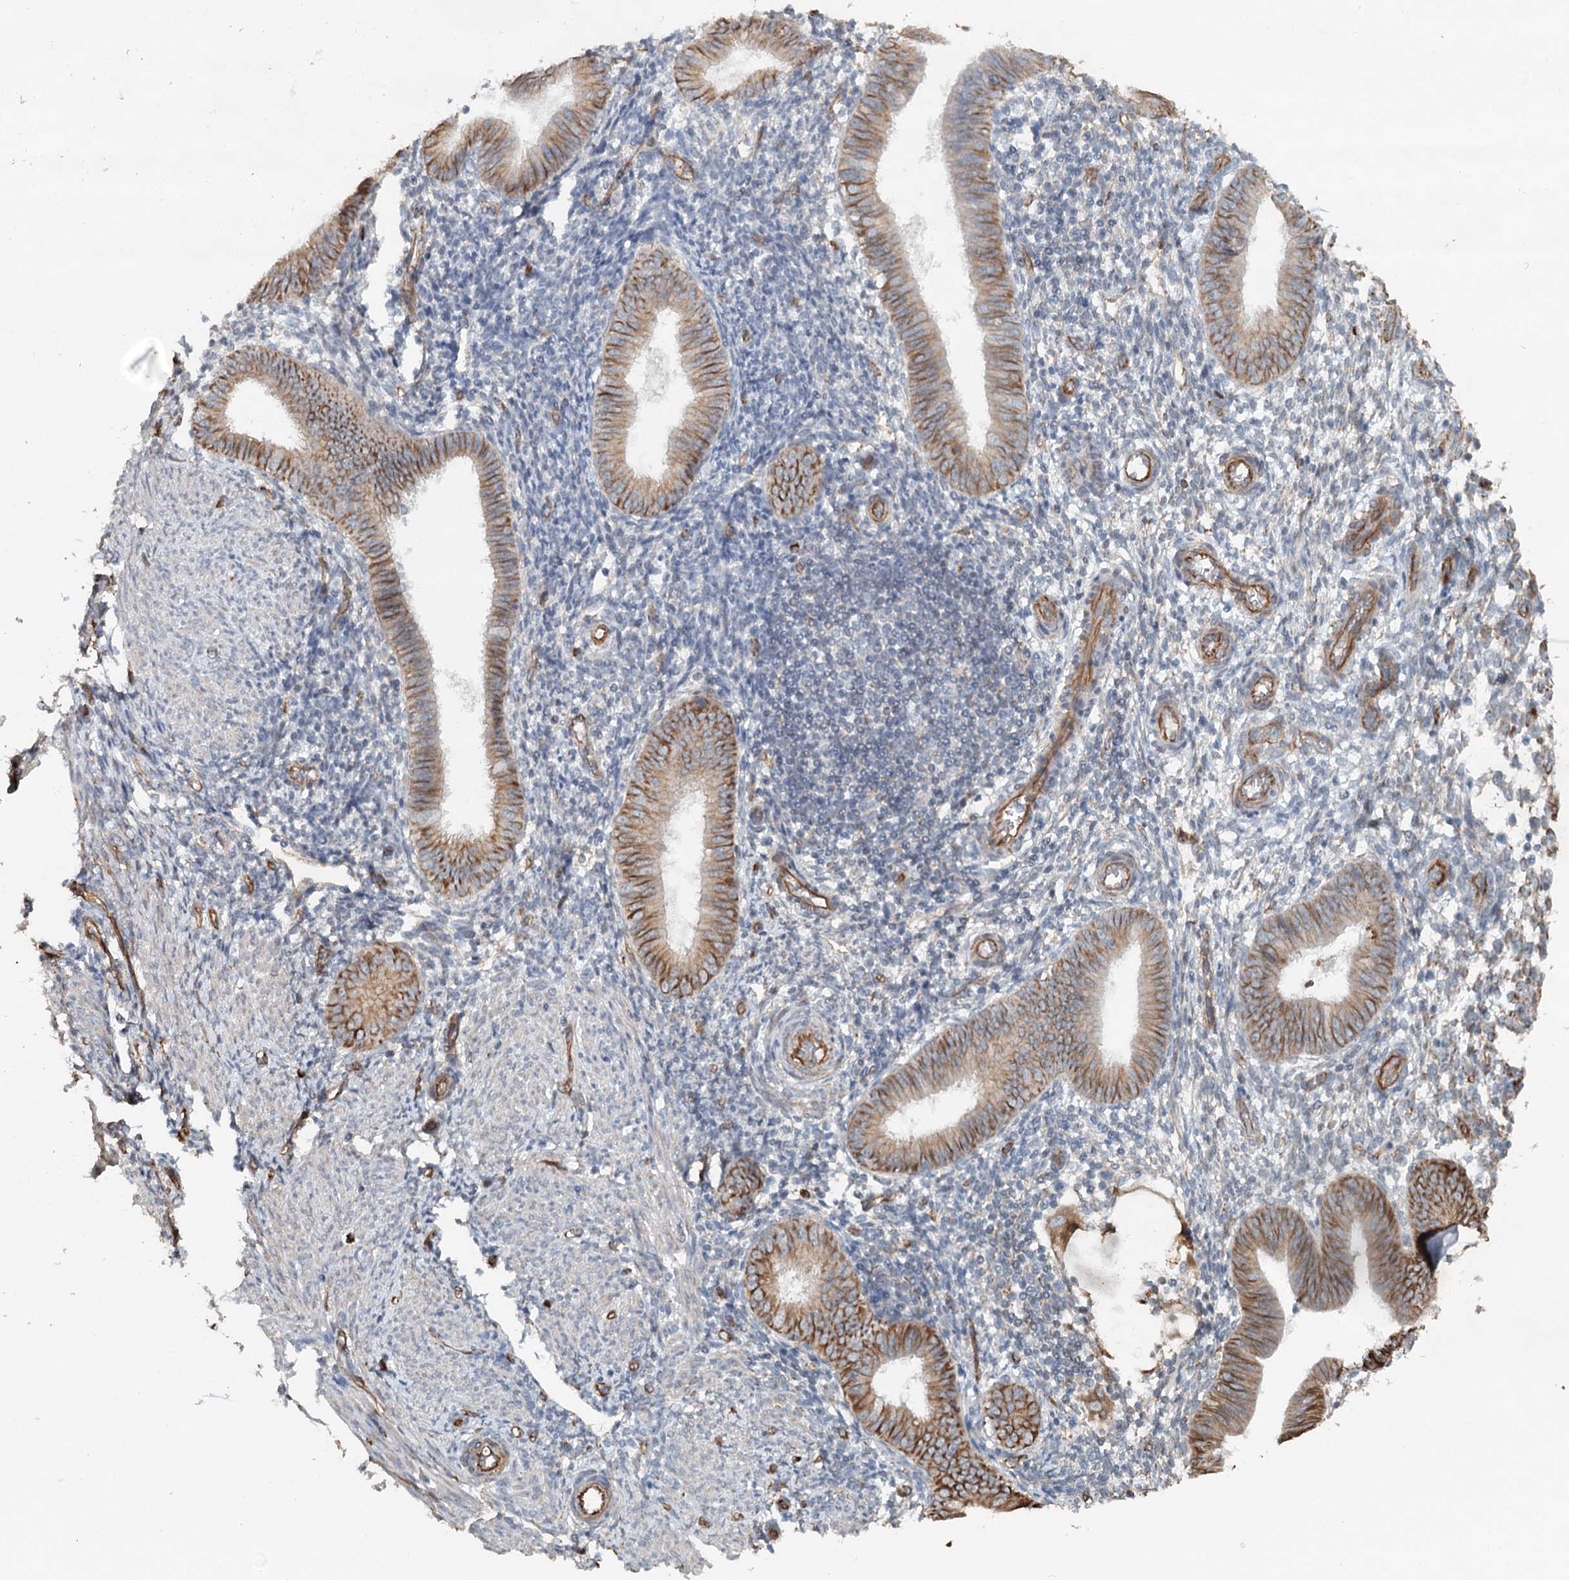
{"staining": {"intensity": "negative", "quantity": "none", "location": "none"}, "tissue": "endometrium", "cell_type": "Cells in endometrial stroma", "image_type": "normal", "snomed": [{"axis": "morphology", "description": "Normal tissue, NOS"}, {"axis": "topography", "description": "Uterus"}, {"axis": "topography", "description": "Endometrium"}], "caption": "Immunohistochemistry (IHC) of benign human endometrium shows no expression in cells in endometrial stroma. Brightfield microscopy of immunohistochemistry (IHC) stained with DAB (3,3'-diaminobenzidine) (brown) and hematoxylin (blue), captured at high magnification.", "gene": "SYNPO", "patient": {"sex": "female", "age": 48}}